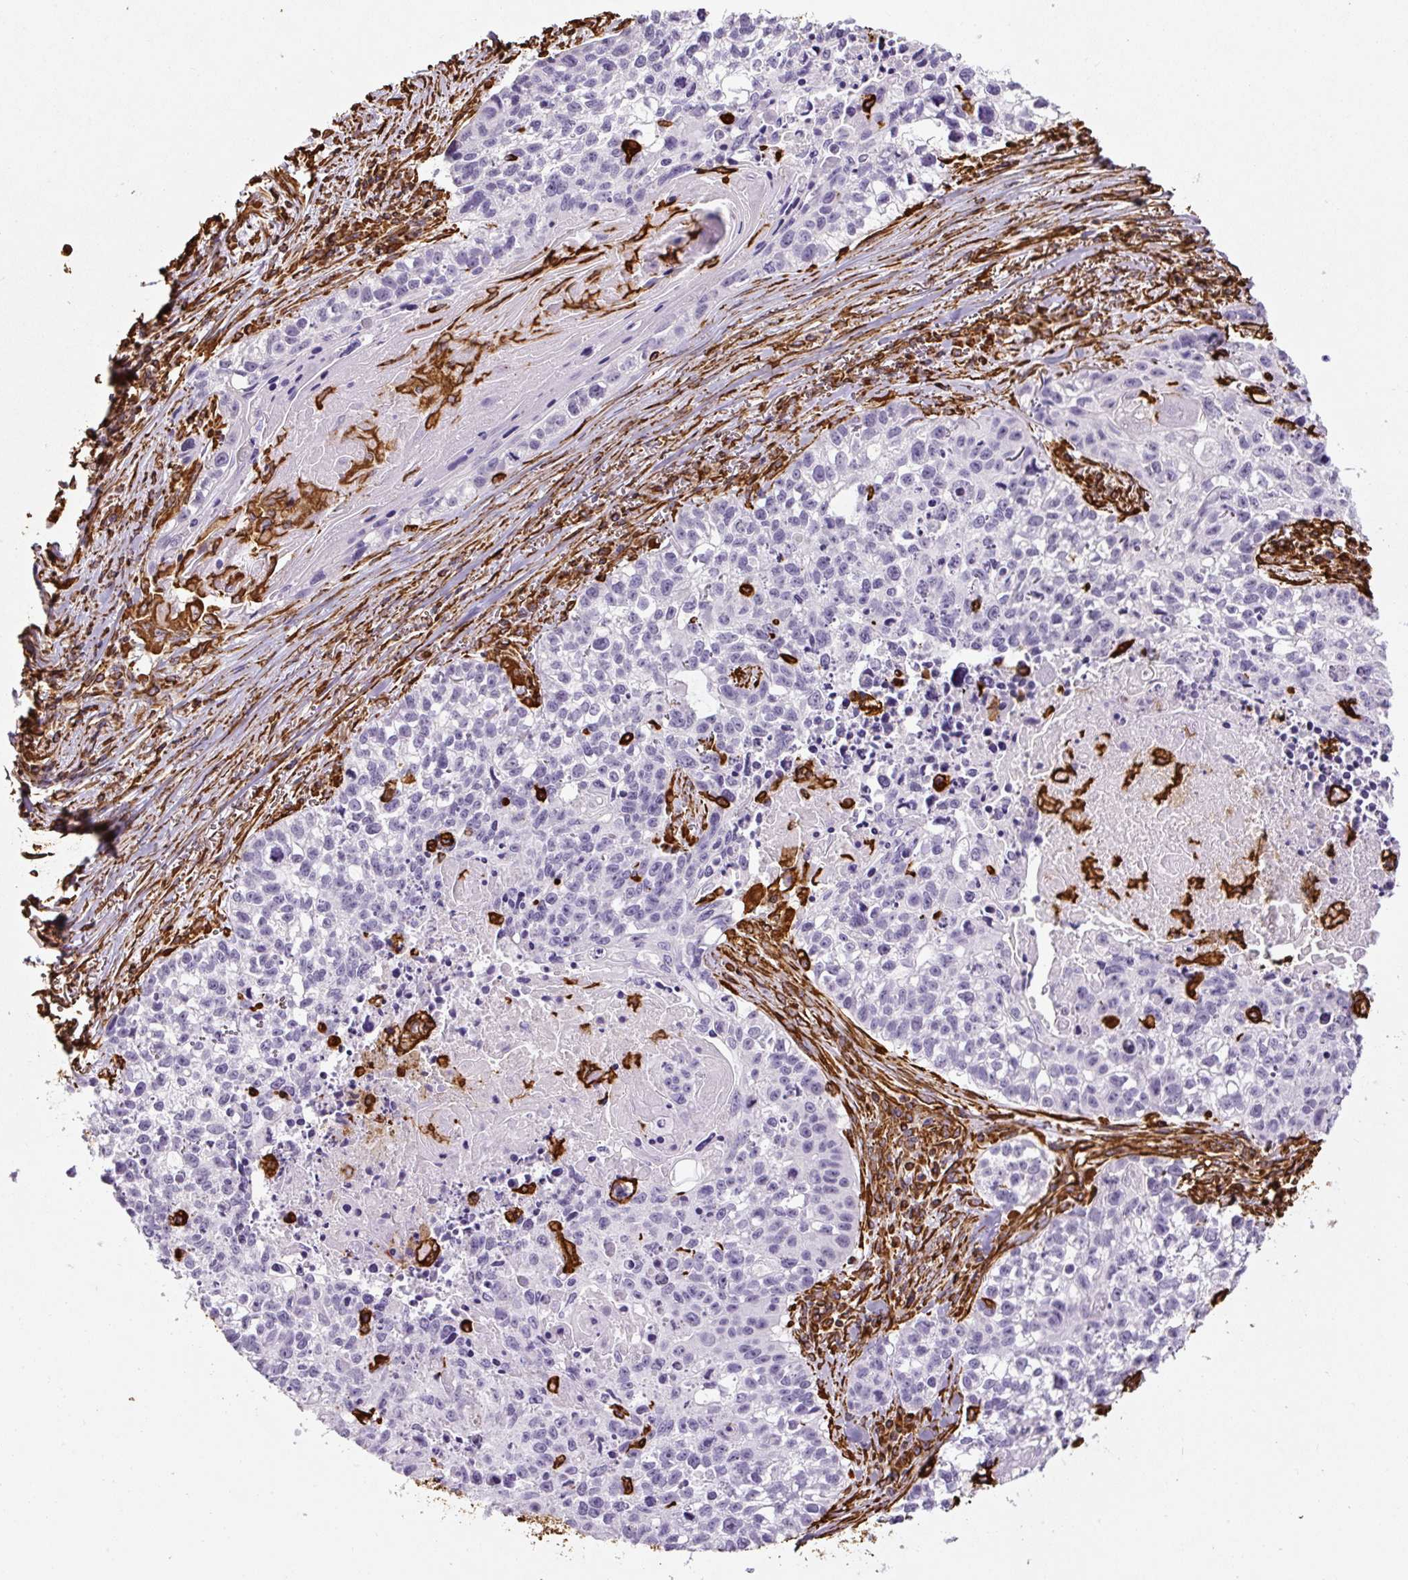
{"staining": {"intensity": "negative", "quantity": "none", "location": "none"}, "tissue": "lung cancer", "cell_type": "Tumor cells", "image_type": "cancer", "snomed": [{"axis": "morphology", "description": "Squamous cell carcinoma, NOS"}, {"axis": "topography", "description": "Lung"}], "caption": "Tumor cells are negative for brown protein staining in lung cancer.", "gene": "VIM", "patient": {"sex": "male", "age": 74}}